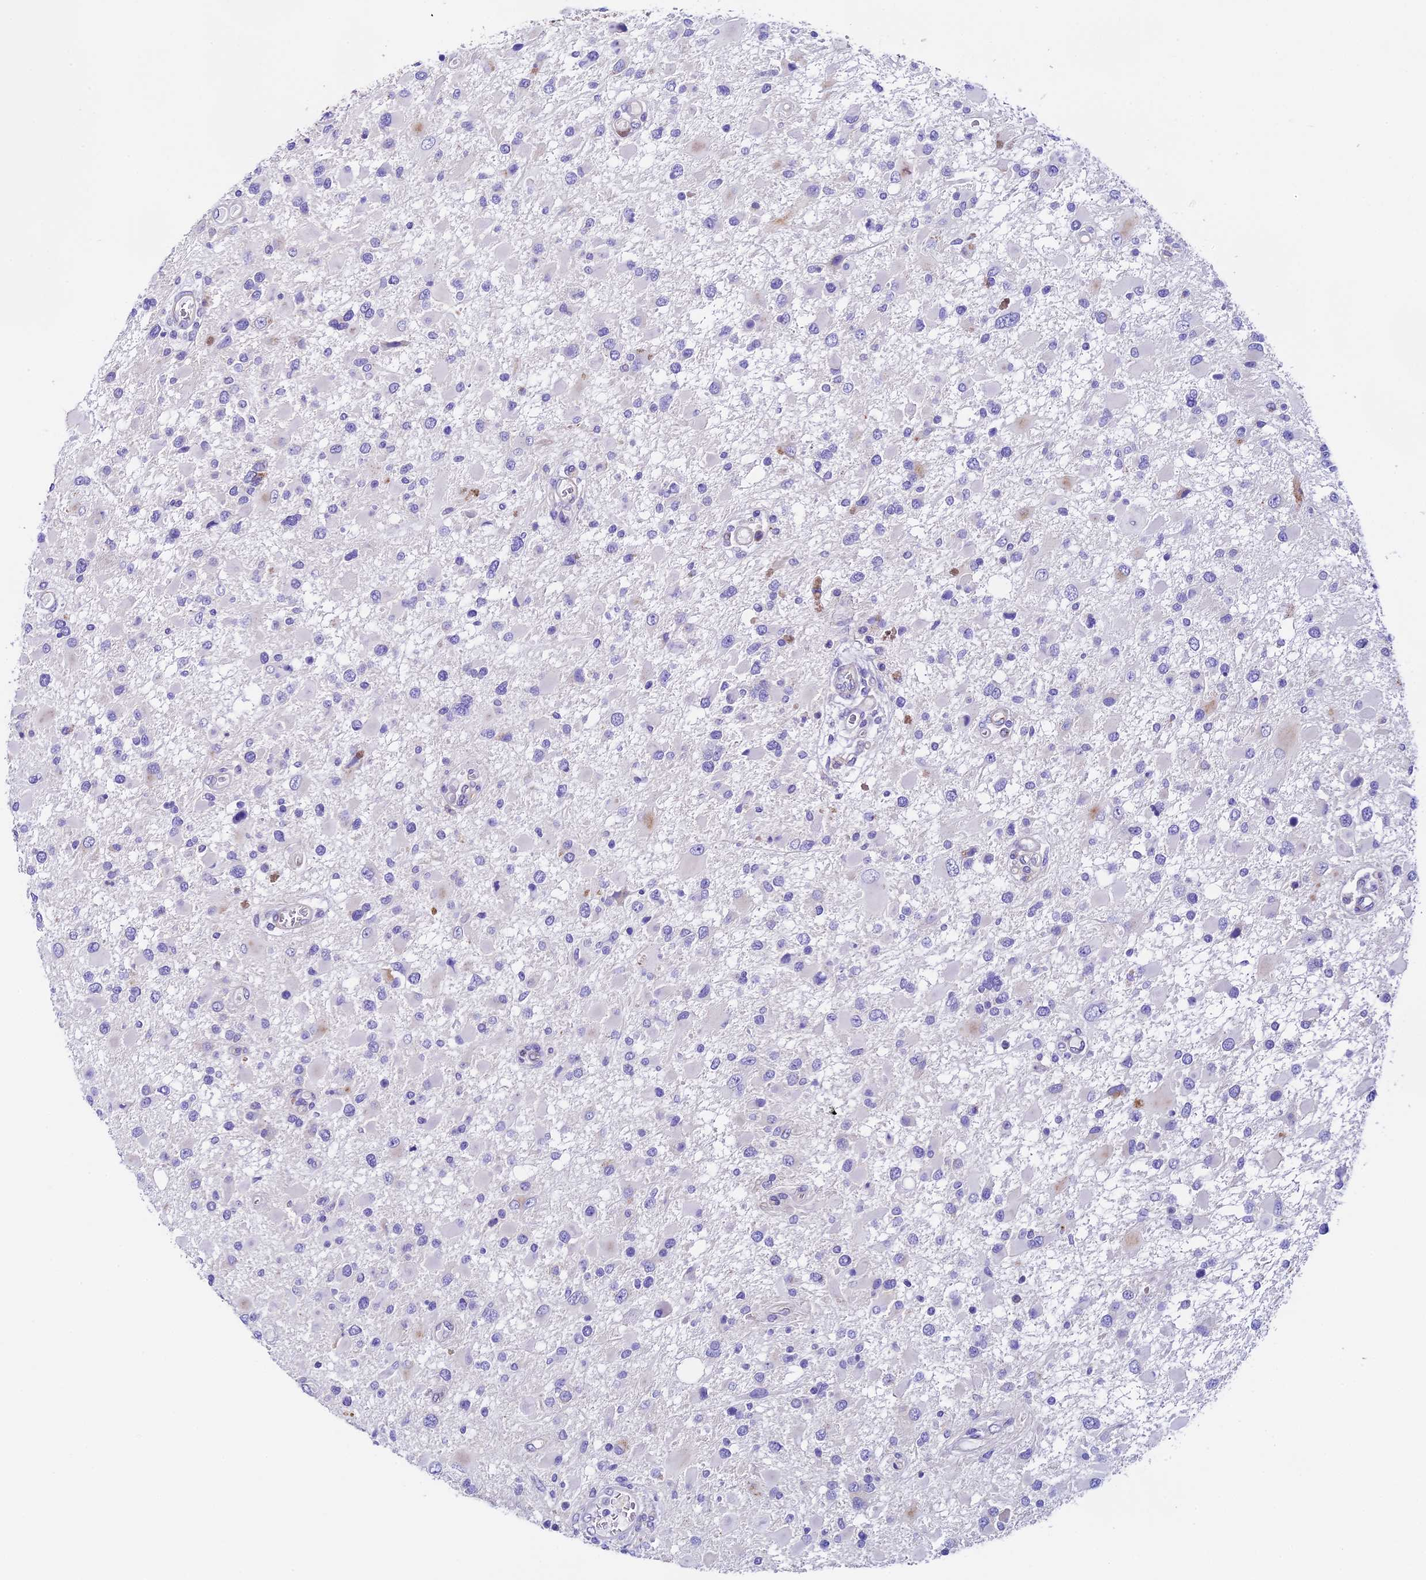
{"staining": {"intensity": "negative", "quantity": "none", "location": "none"}, "tissue": "glioma", "cell_type": "Tumor cells", "image_type": "cancer", "snomed": [{"axis": "morphology", "description": "Glioma, malignant, High grade"}, {"axis": "topography", "description": "Brain"}], "caption": "An image of high-grade glioma (malignant) stained for a protein displays no brown staining in tumor cells. (DAB immunohistochemistry with hematoxylin counter stain).", "gene": "COMTD1", "patient": {"sex": "male", "age": 53}}